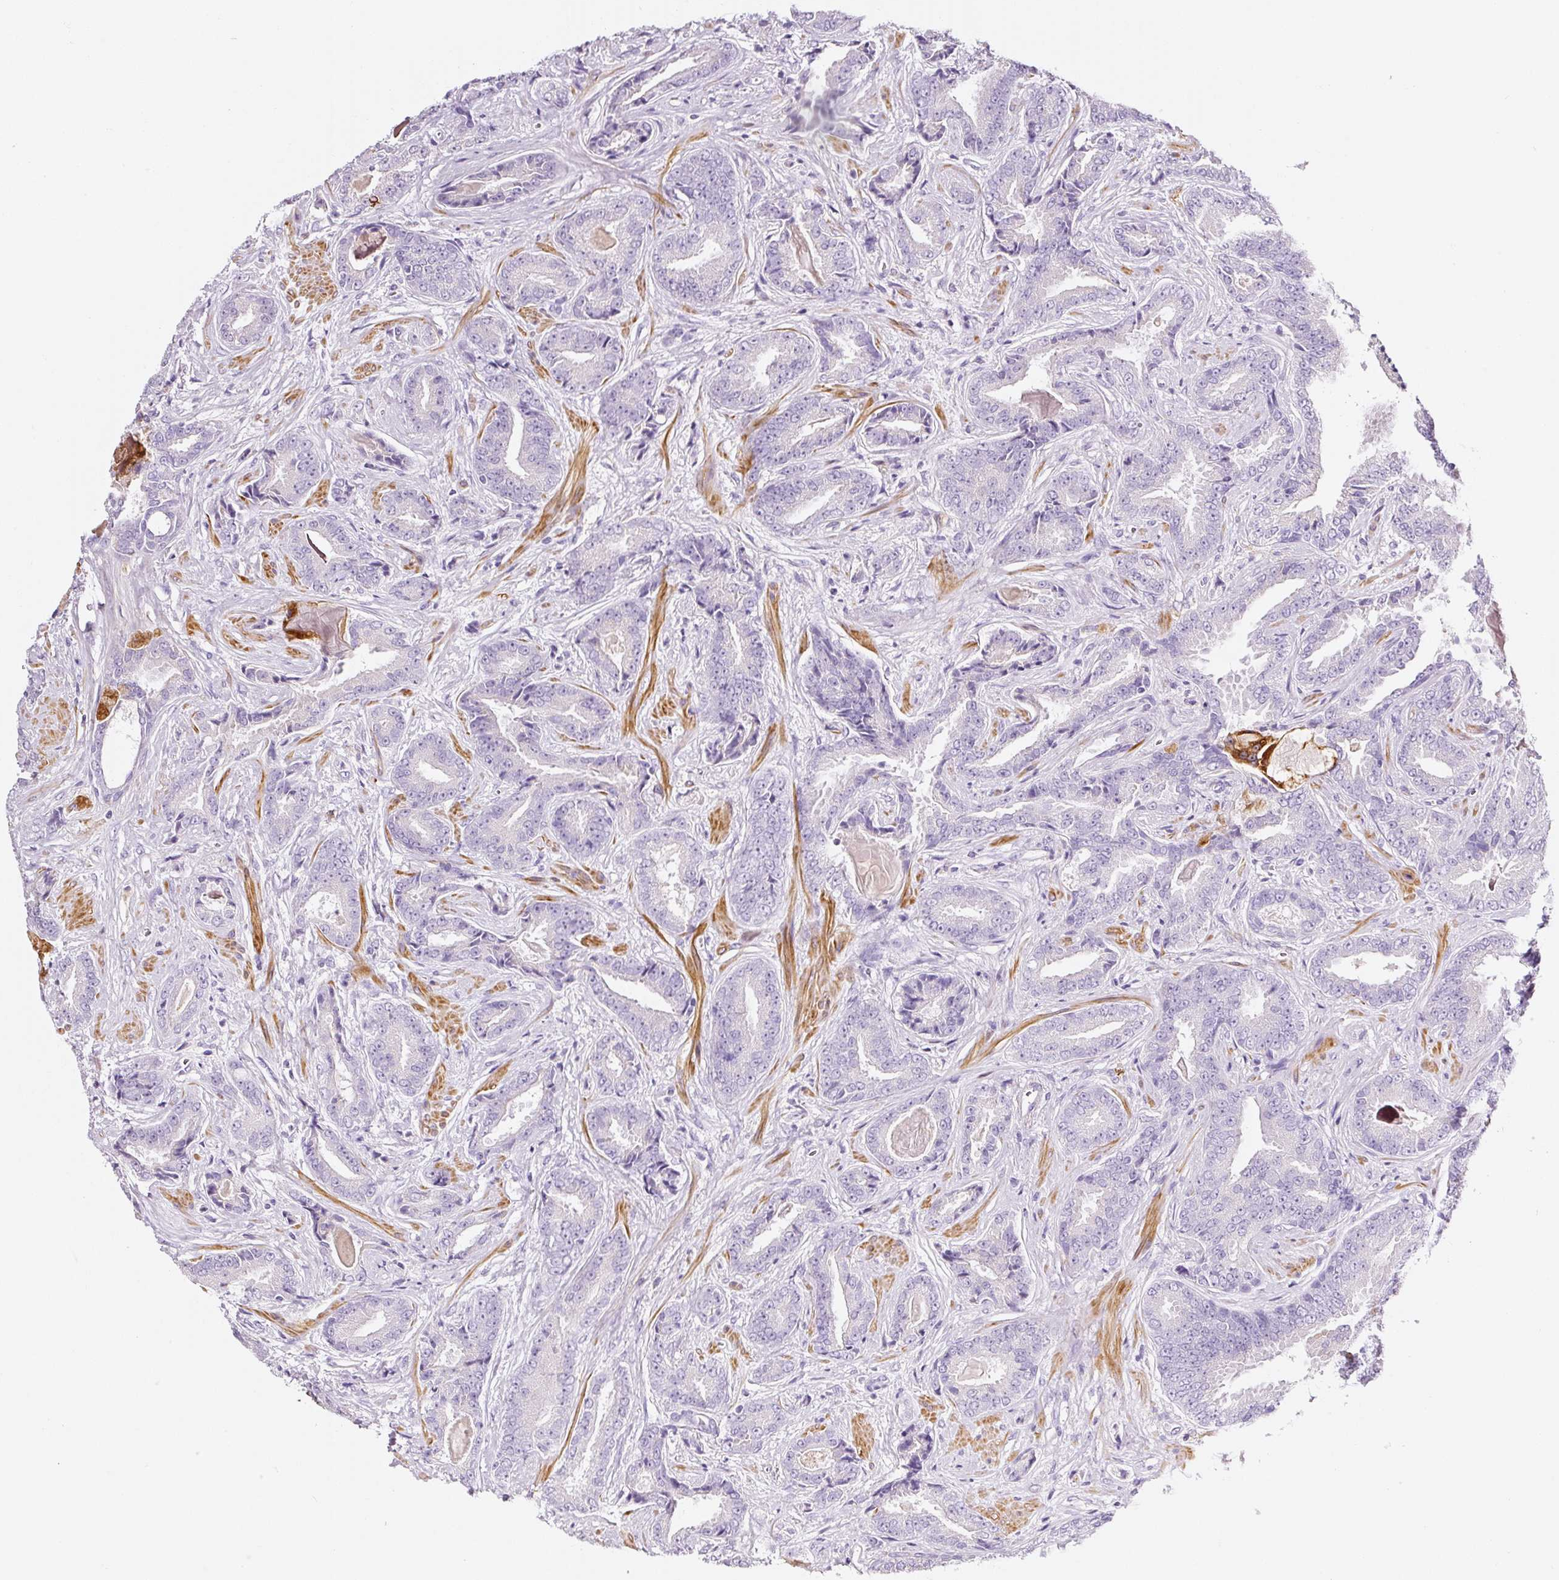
{"staining": {"intensity": "negative", "quantity": "none", "location": "none"}, "tissue": "prostate cancer", "cell_type": "Tumor cells", "image_type": "cancer", "snomed": [{"axis": "morphology", "description": "Adenocarcinoma, Low grade"}, {"axis": "topography", "description": "Prostate"}], "caption": "This is an immunohistochemistry image of adenocarcinoma (low-grade) (prostate). There is no expression in tumor cells.", "gene": "CYB561A3", "patient": {"sex": "male", "age": 62}}